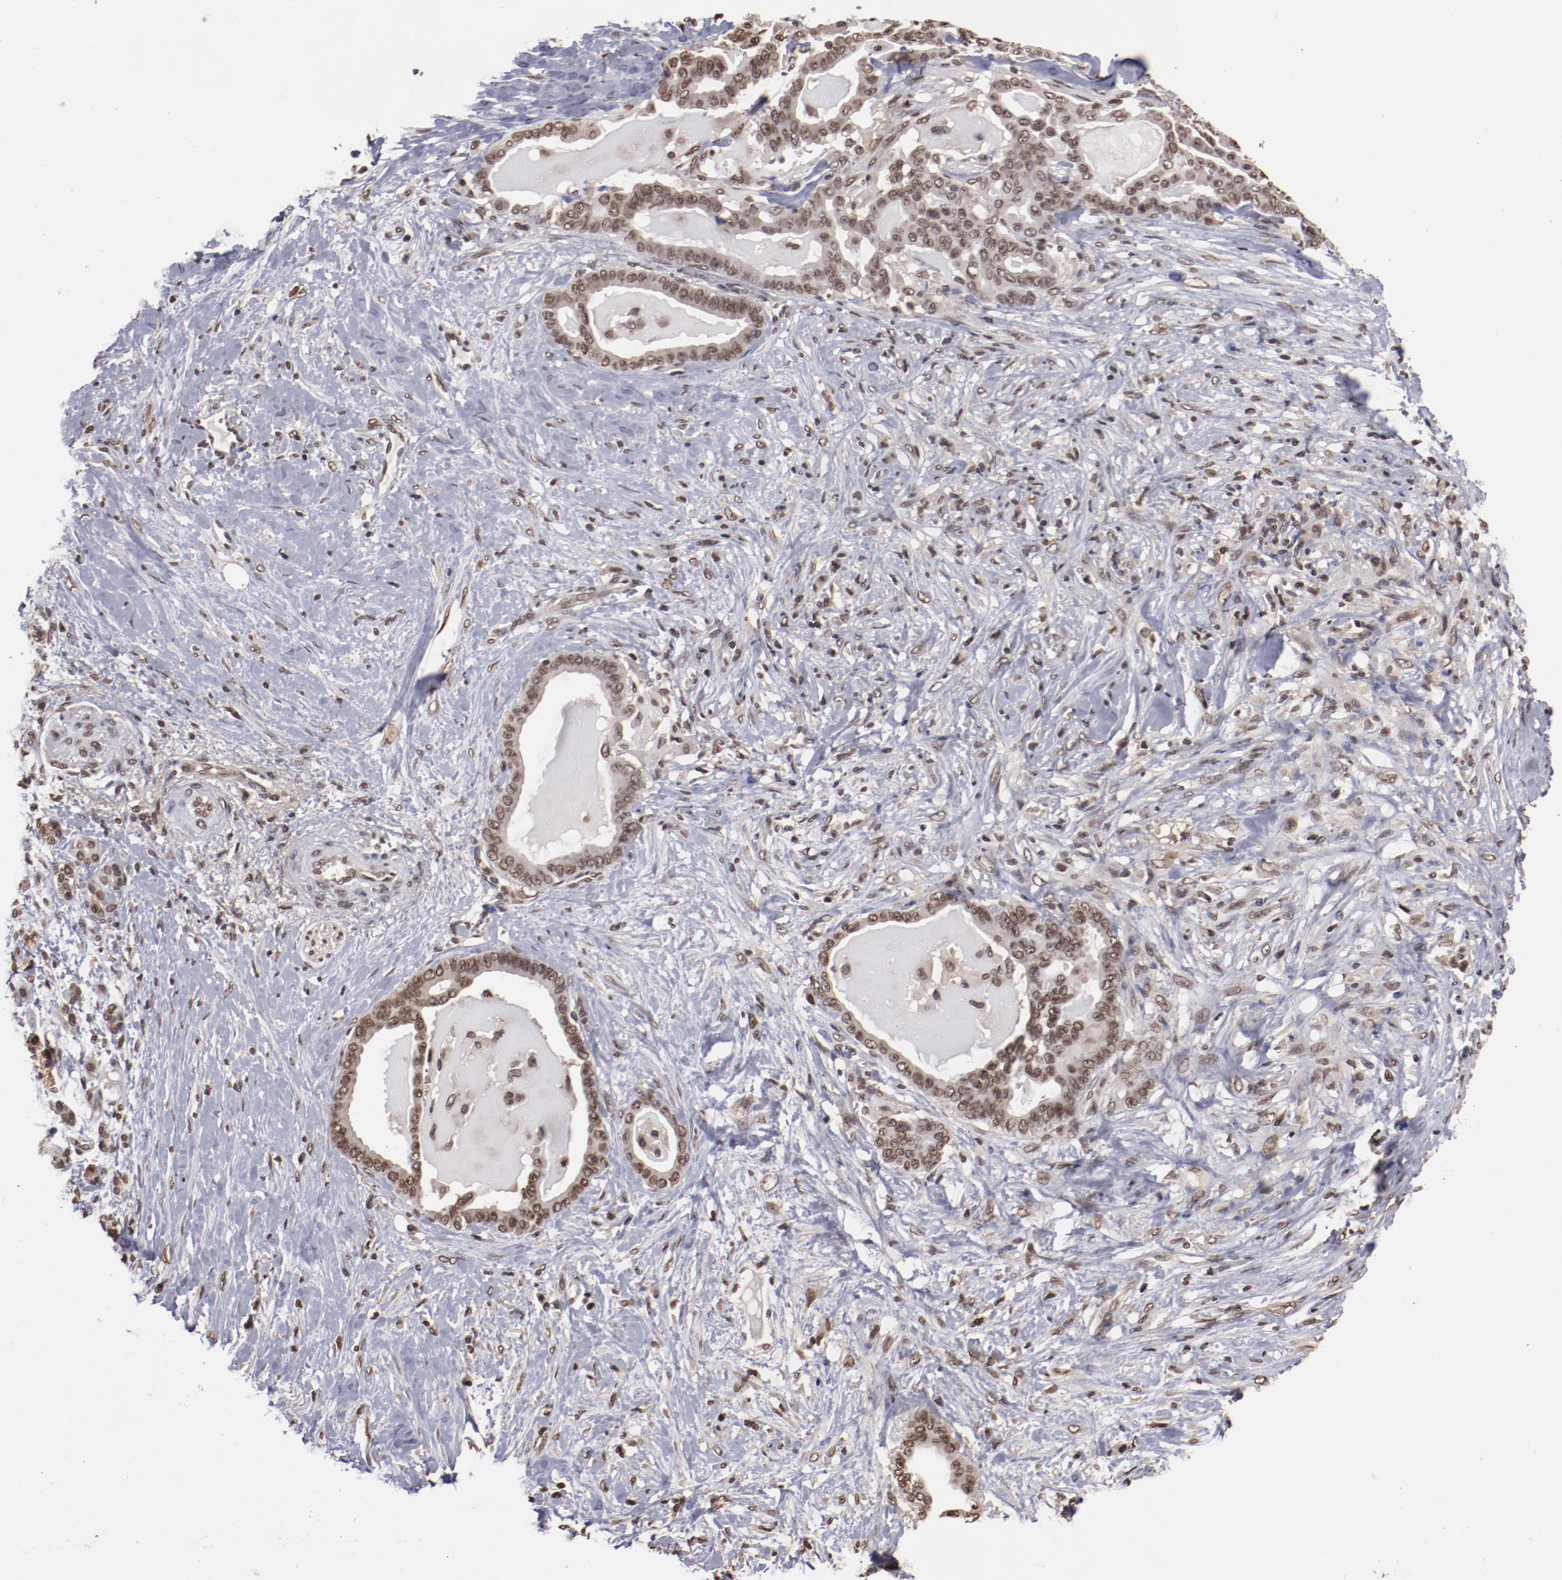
{"staining": {"intensity": "moderate", "quantity": ">75%", "location": "nuclear"}, "tissue": "pancreatic cancer", "cell_type": "Tumor cells", "image_type": "cancer", "snomed": [{"axis": "morphology", "description": "Adenocarcinoma, NOS"}, {"axis": "topography", "description": "Pancreas"}], "caption": "Protein analysis of adenocarcinoma (pancreatic) tissue displays moderate nuclear positivity in approximately >75% of tumor cells.", "gene": "AKT1", "patient": {"sex": "male", "age": 63}}